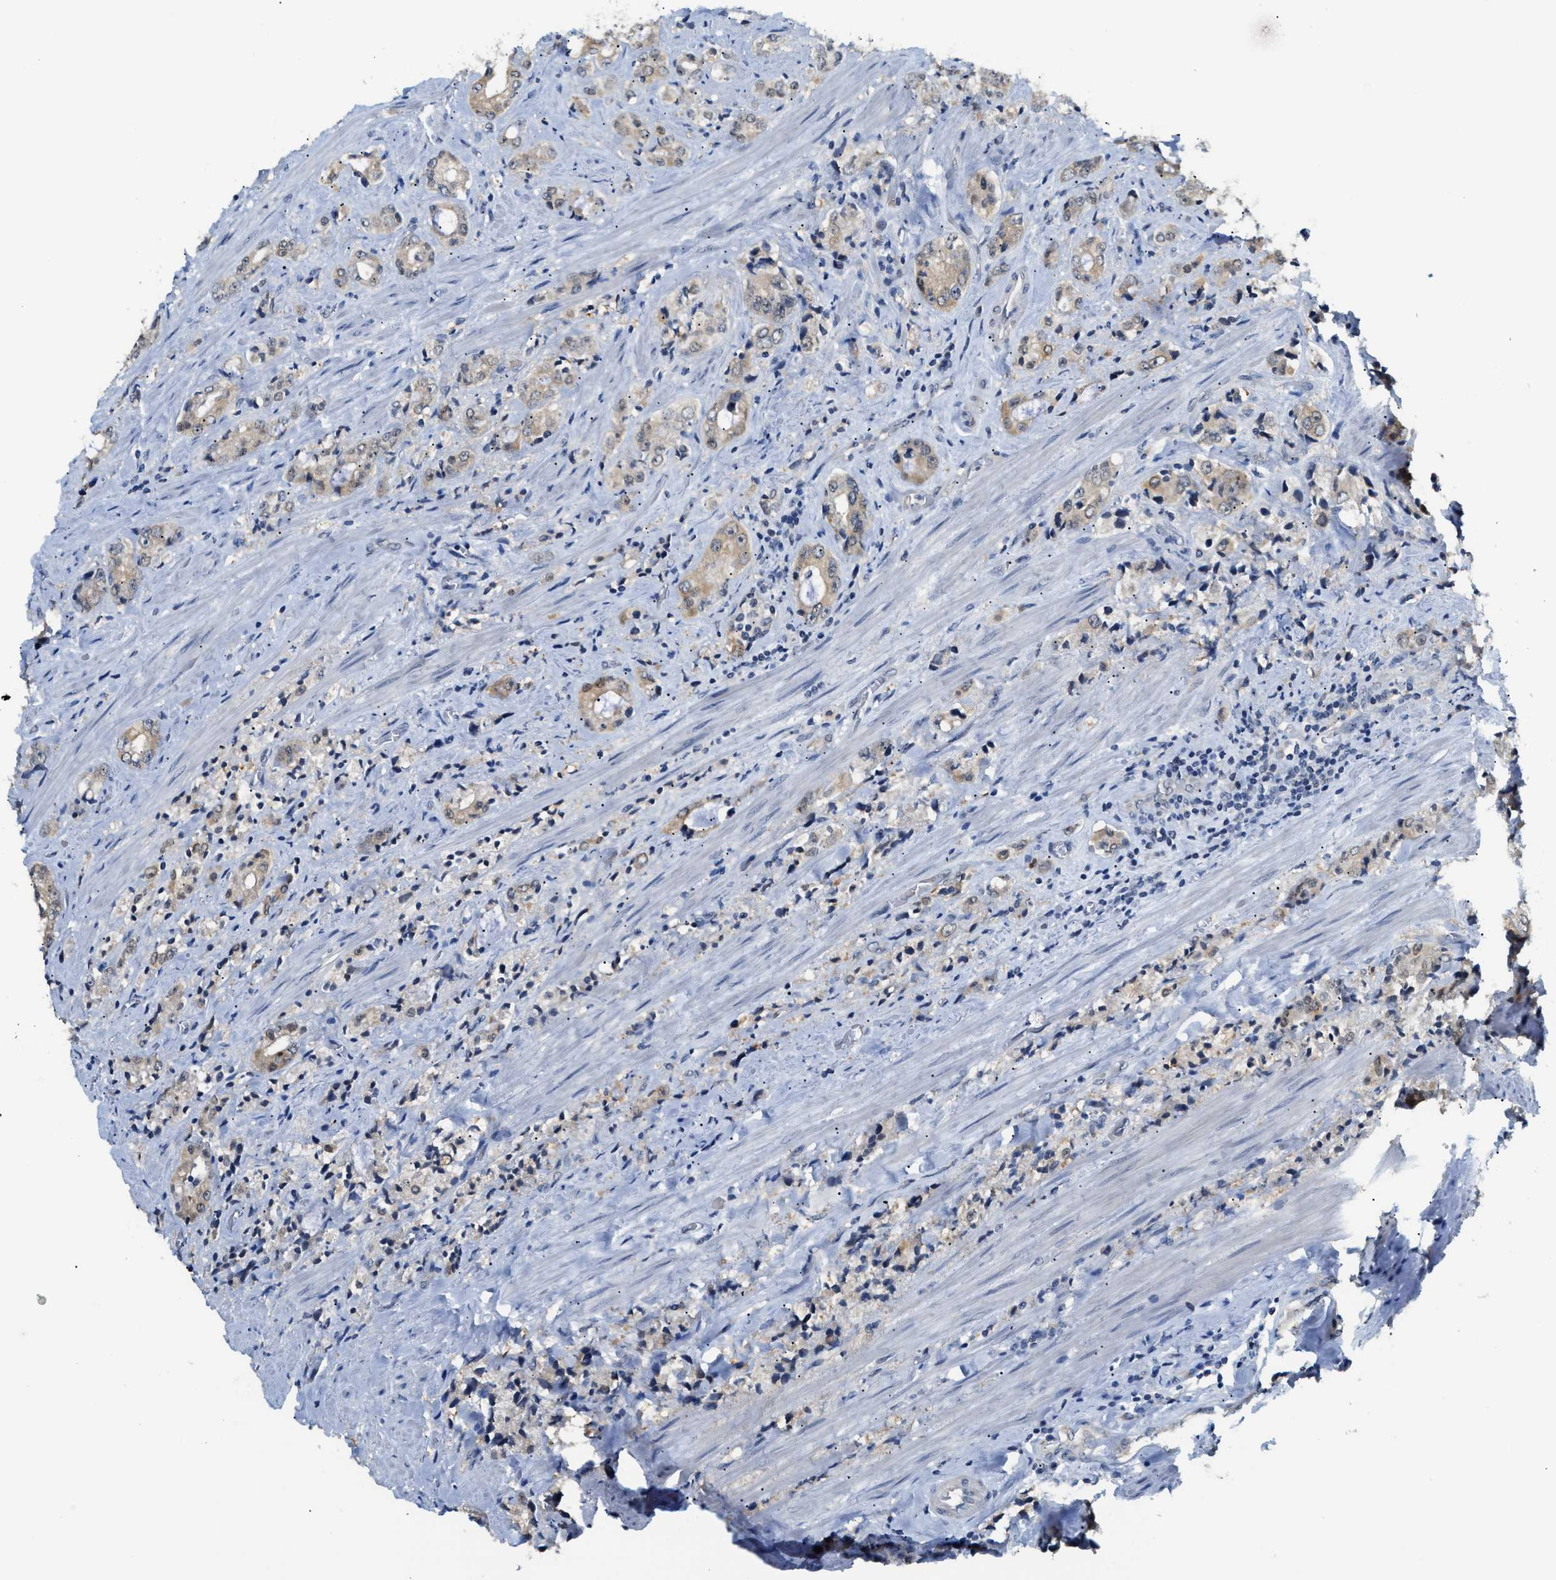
{"staining": {"intensity": "weak", "quantity": "25%-75%", "location": "cytoplasmic/membranous"}, "tissue": "prostate cancer", "cell_type": "Tumor cells", "image_type": "cancer", "snomed": [{"axis": "morphology", "description": "Adenocarcinoma, High grade"}, {"axis": "topography", "description": "Prostate"}], "caption": "IHC staining of adenocarcinoma (high-grade) (prostate), which shows low levels of weak cytoplasmic/membranous staining in about 25%-75% of tumor cells indicating weak cytoplasmic/membranous protein staining. The staining was performed using DAB (brown) for protein detection and nuclei were counterstained in hematoxylin (blue).", "gene": "PSAT1", "patient": {"sex": "male", "age": 61}}